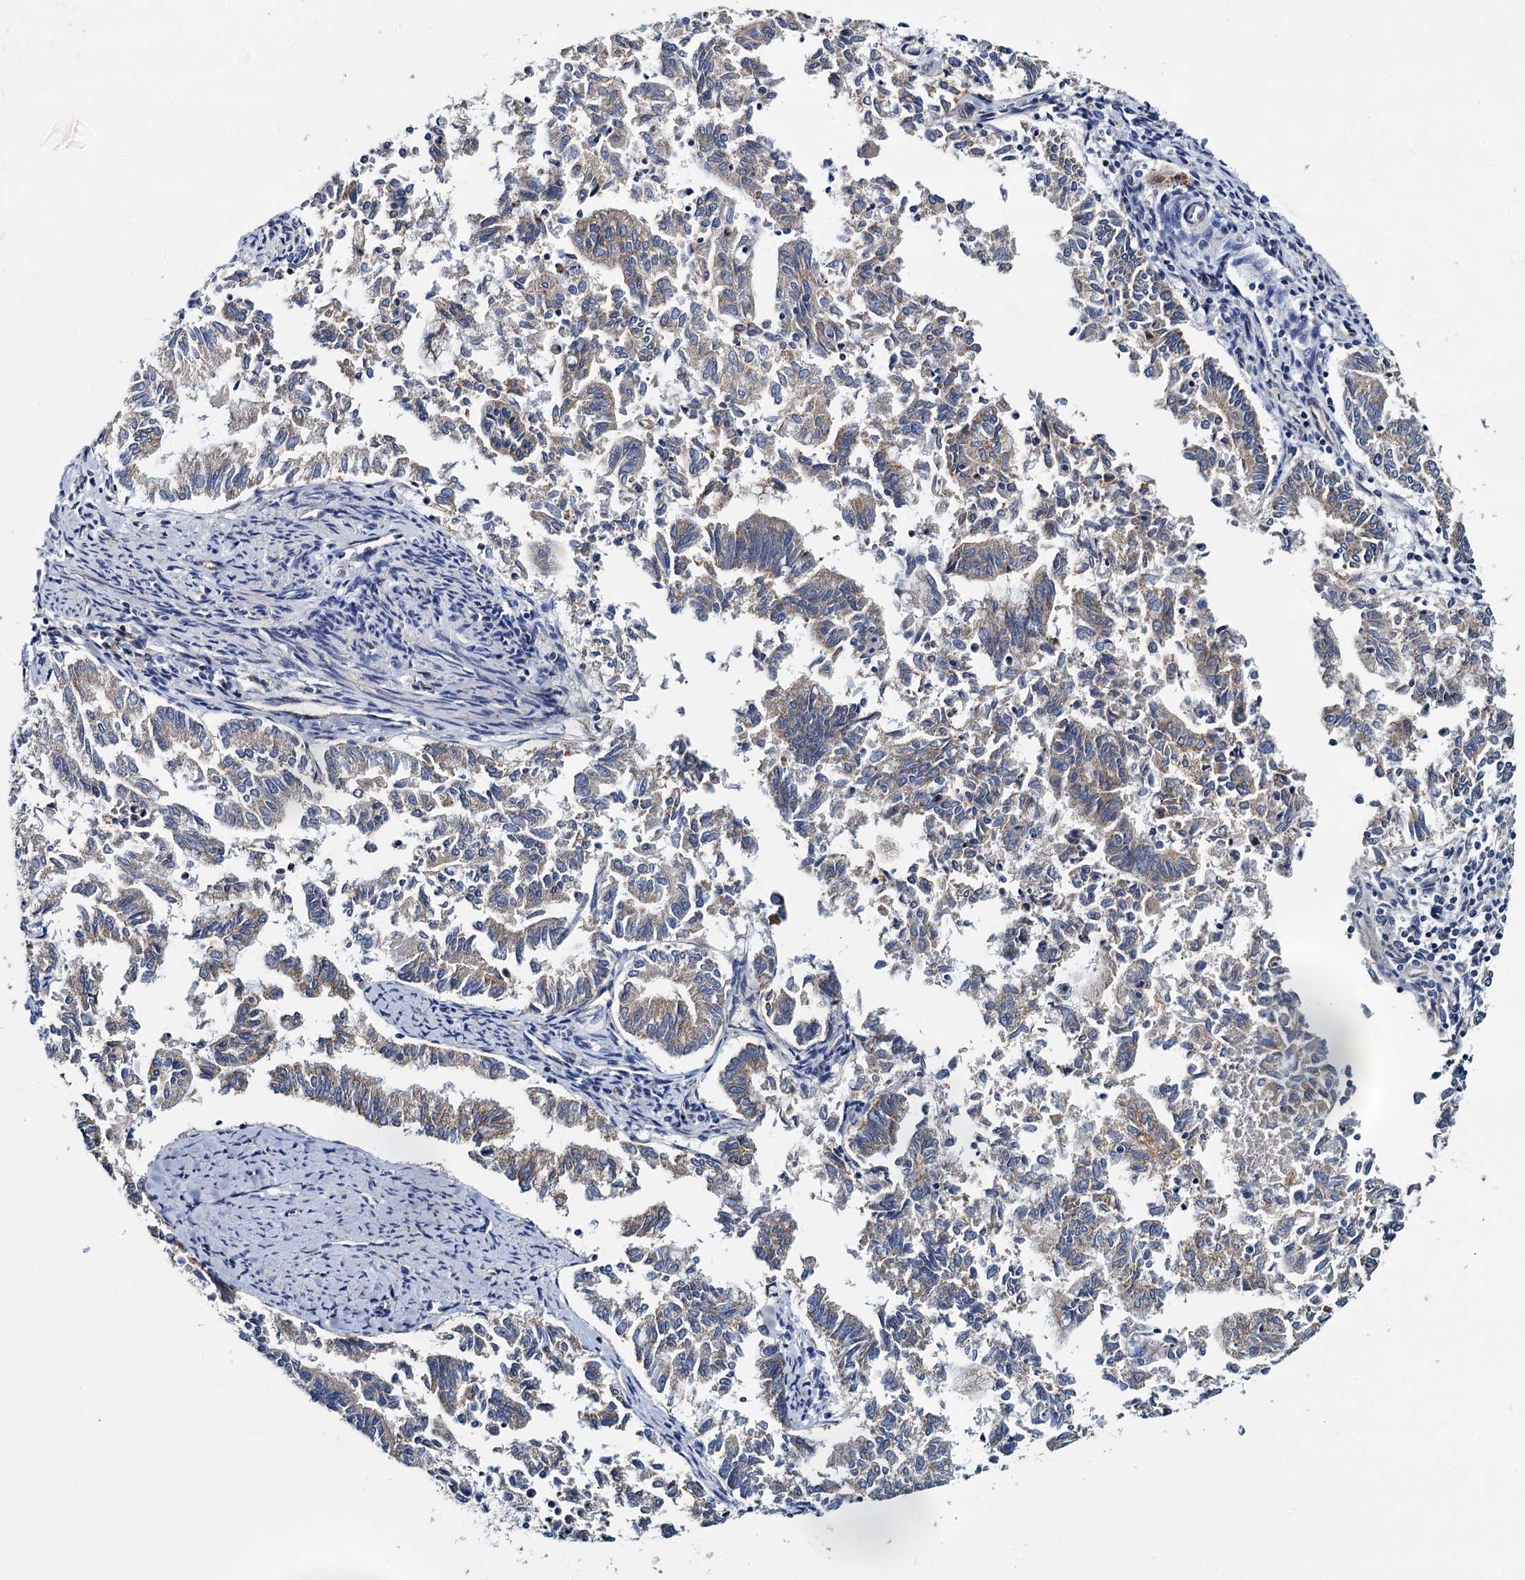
{"staining": {"intensity": "weak", "quantity": "25%-75%", "location": "cytoplasmic/membranous"}, "tissue": "endometrial cancer", "cell_type": "Tumor cells", "image_type": "cancer", "snomed": [{"axis": "morphology", "description": "Adenocarcinoma, NOS"}, {"axis": "topography", "description": "Endometrium"}], "caption": "A low amount of weak cytoplasmic/membranous positivity is present in approximately 25%-75% of tumor cells in endometrial adenocarcinoma tissue.", "gene": "CEP295", "patient": {"sex": "female", "age": 79}}